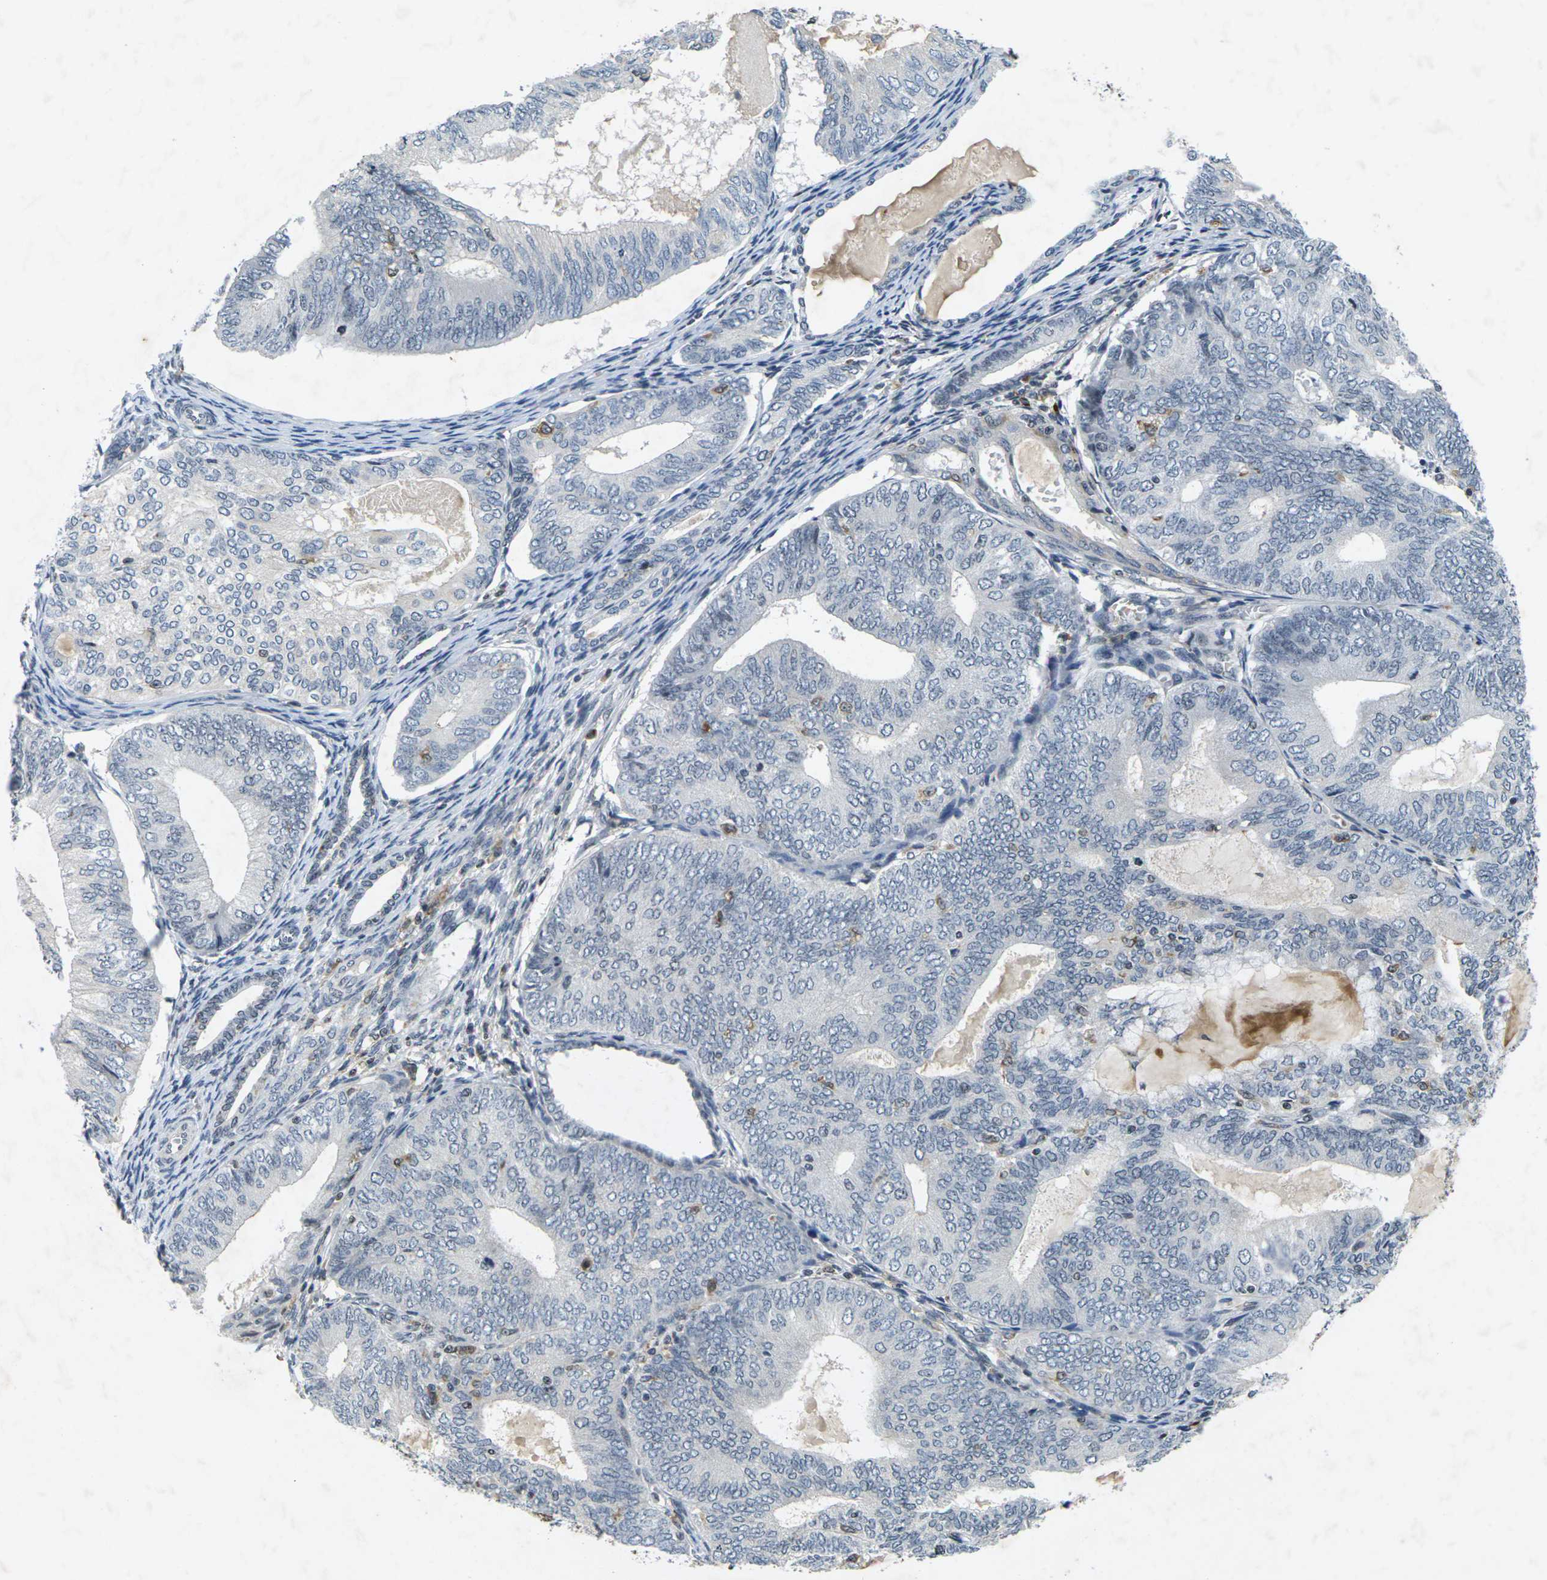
{"staining": {"intensity": "negative", "quantity": "none", "location": "none"}, "tissue": "endometrial cancer", "cell_type": "Tumor cells", "image_type": "cancer", "snomed": [{"axis": "morphology", "description": "Adenocarcinoma, NOS"}, {"axis": "topography", "description": "Endometrium"}], "caption": "Immunohistochemical staining of adenocarcinoma (endometrial) reveals no significant positivity in tumor cells. Brightfield microscopy of immunohistochemistry (IHC) stained with DAB (3,3'-diaminobenzidine) (brown) and hematoxylin (blue), captured at high magnification.", "gene": "C1QC", "patient": {"sex": "female", "age": 81}}